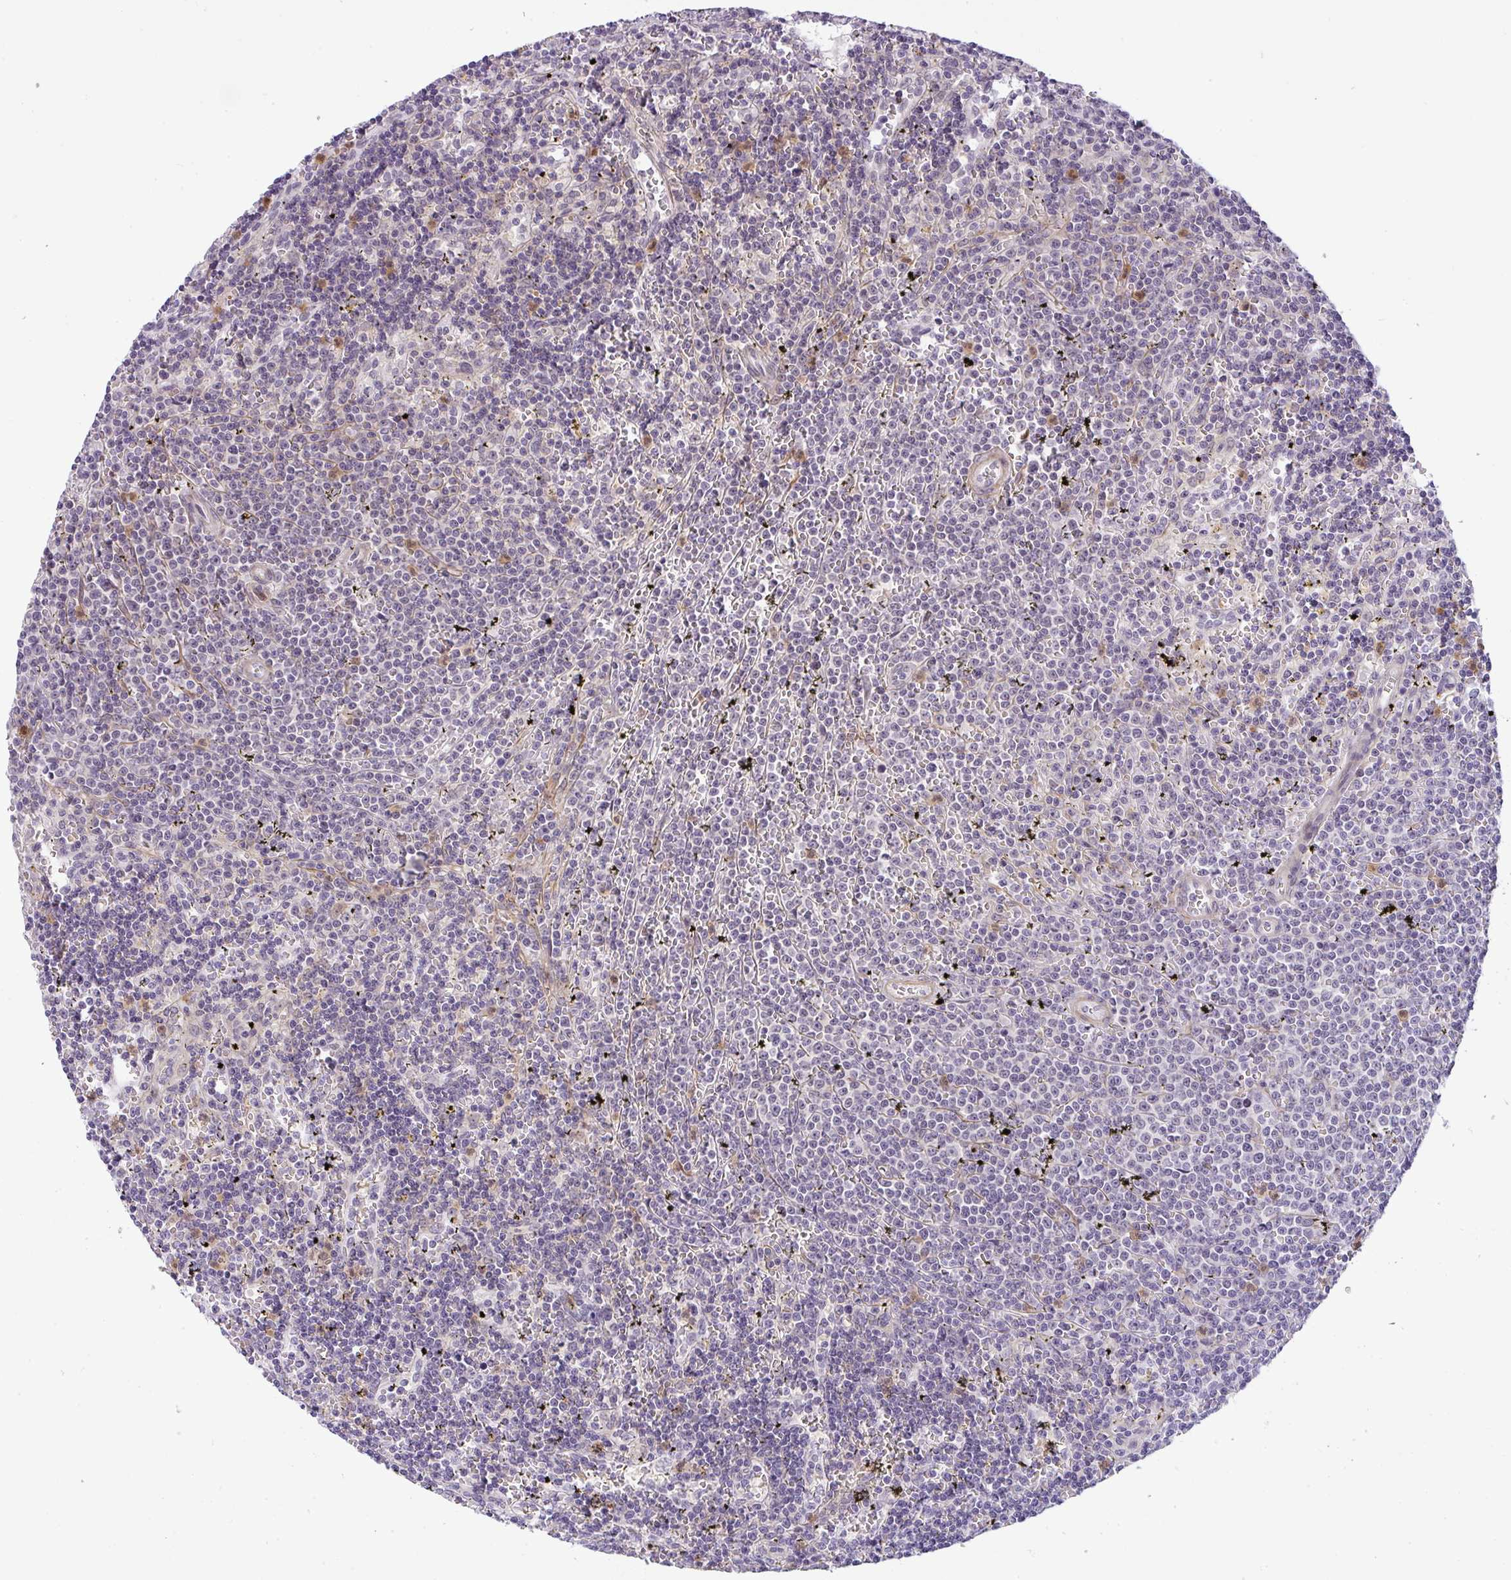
{"staining": {"intensity": "negative", "quantity": "none", "location": "none"}, "tissue": "lymphoma", "cell_type": "Tumor cells", "image_type": "cancer", "snomed": [{"axis": "morphology", "description": "Malignant lymphoma, non-Hodgkin's type, Low grade"}, {"axis": "topography", "description": "Spleen"}], "caption": "Micrograph shows no protein expression in tumor cells of lymphoma tissue. Brightfield microscopy of IHC stained with DAB (brown) and hematoxylin (blue), captured at high magnification.", "gene": "DZIP1", "patient": {"sex": "male", "age": 60}}